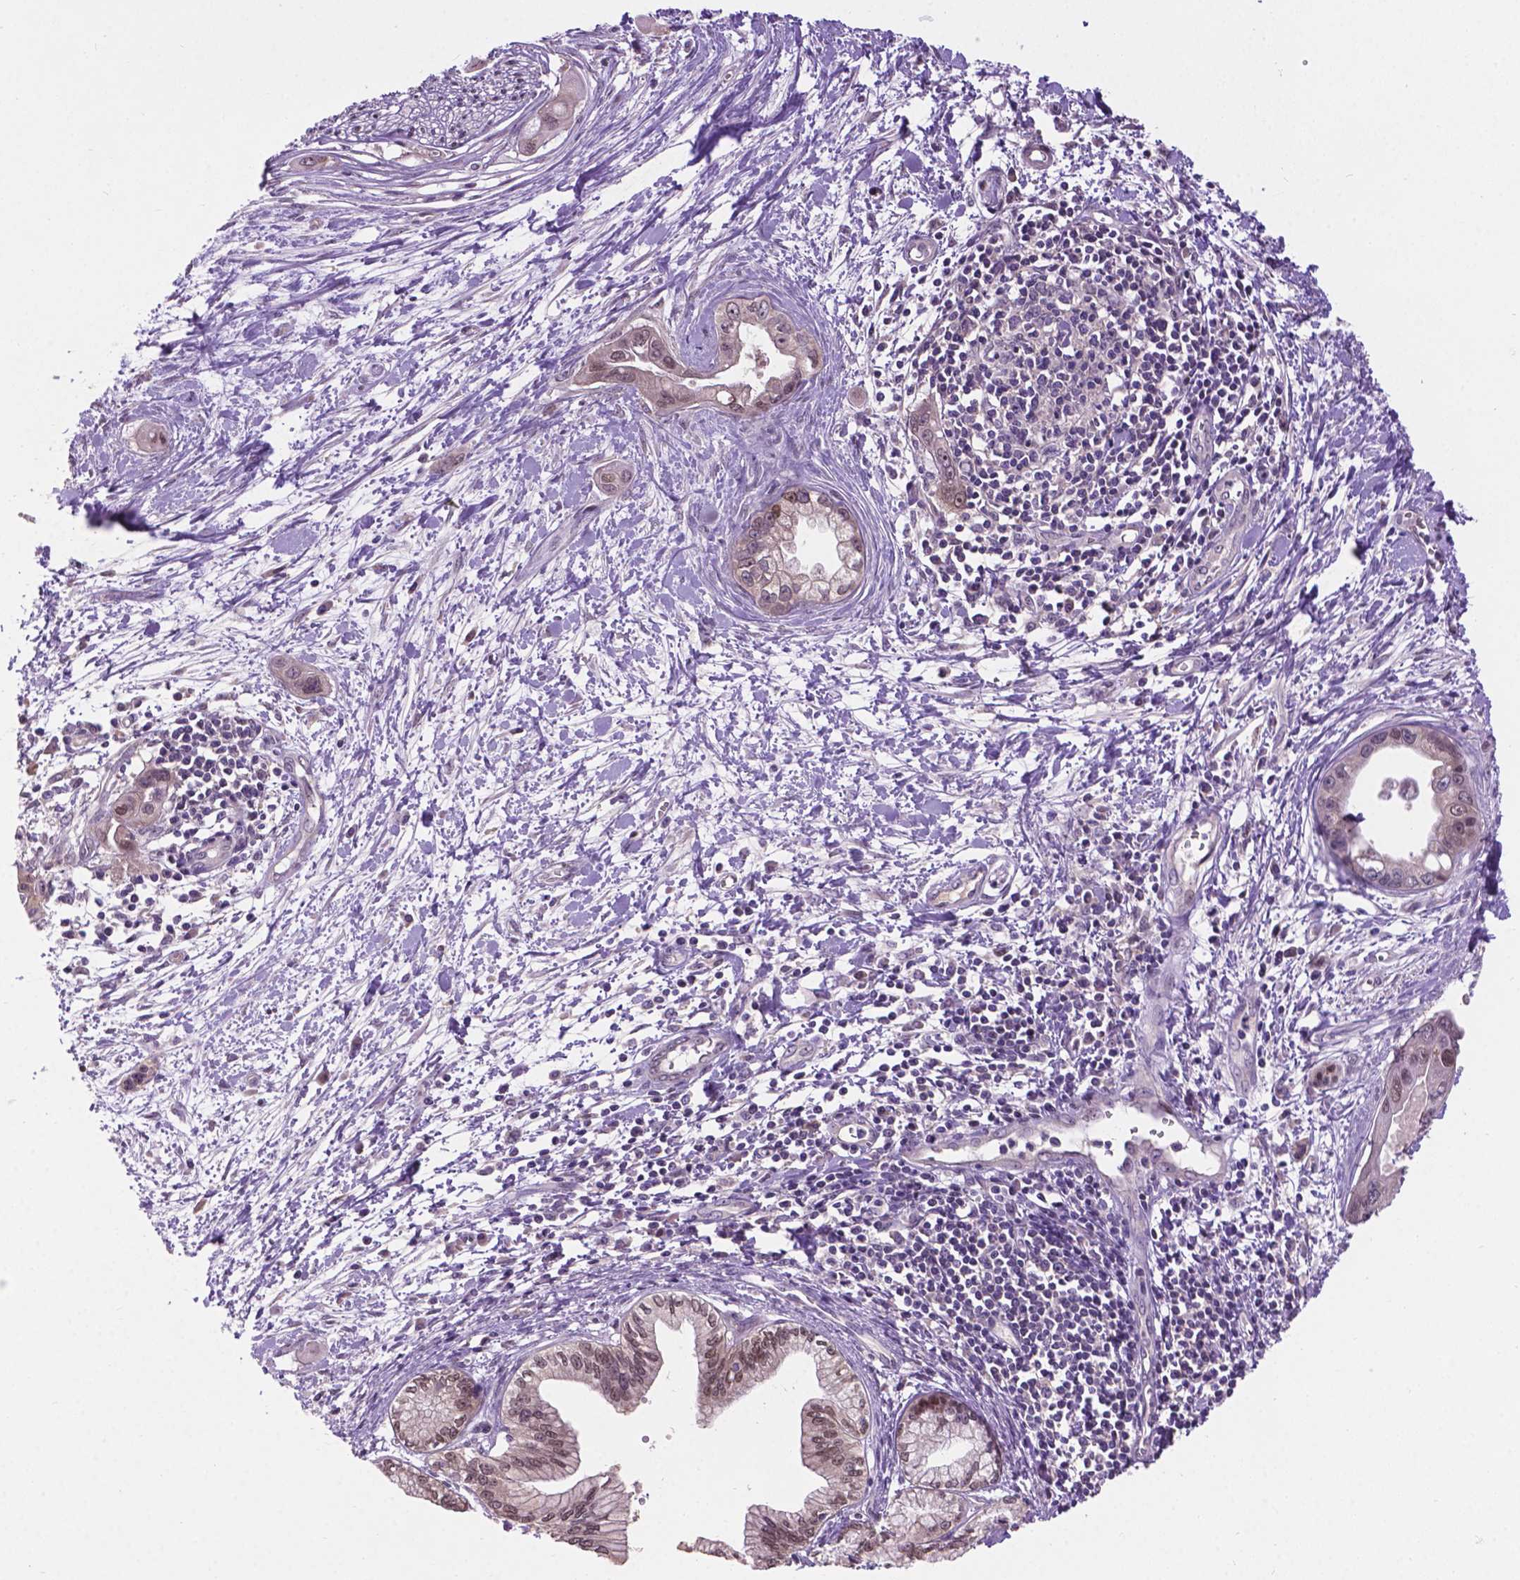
{"staining": {"intensity": "moderate", "quantity": "<25%", "location": "nuclear"}, "tissue": "pancreatic cancer", "cell_type": "Tumor cells", "image_type": "cancer", "snomed": [{"axis": "morphology", "description": "Adenocarcinoma, NOS"}, {"axis": "topography", "description": "Pancreas"}], "caption": "IHC staining of pancreatic cancer (adenocarcinoma), which reveals low levels of moderate nuclear staining in about <25% of tumor cells indicating moderate nuclear protein staining. The staining was performed using DAB (3,3'-diaminobenzidine) (brown) for protein detection and nuclei were counterstained in hematoxylin (blue).", "gene": "IRF6", "patient": {"sex": "male", "age": 60}}